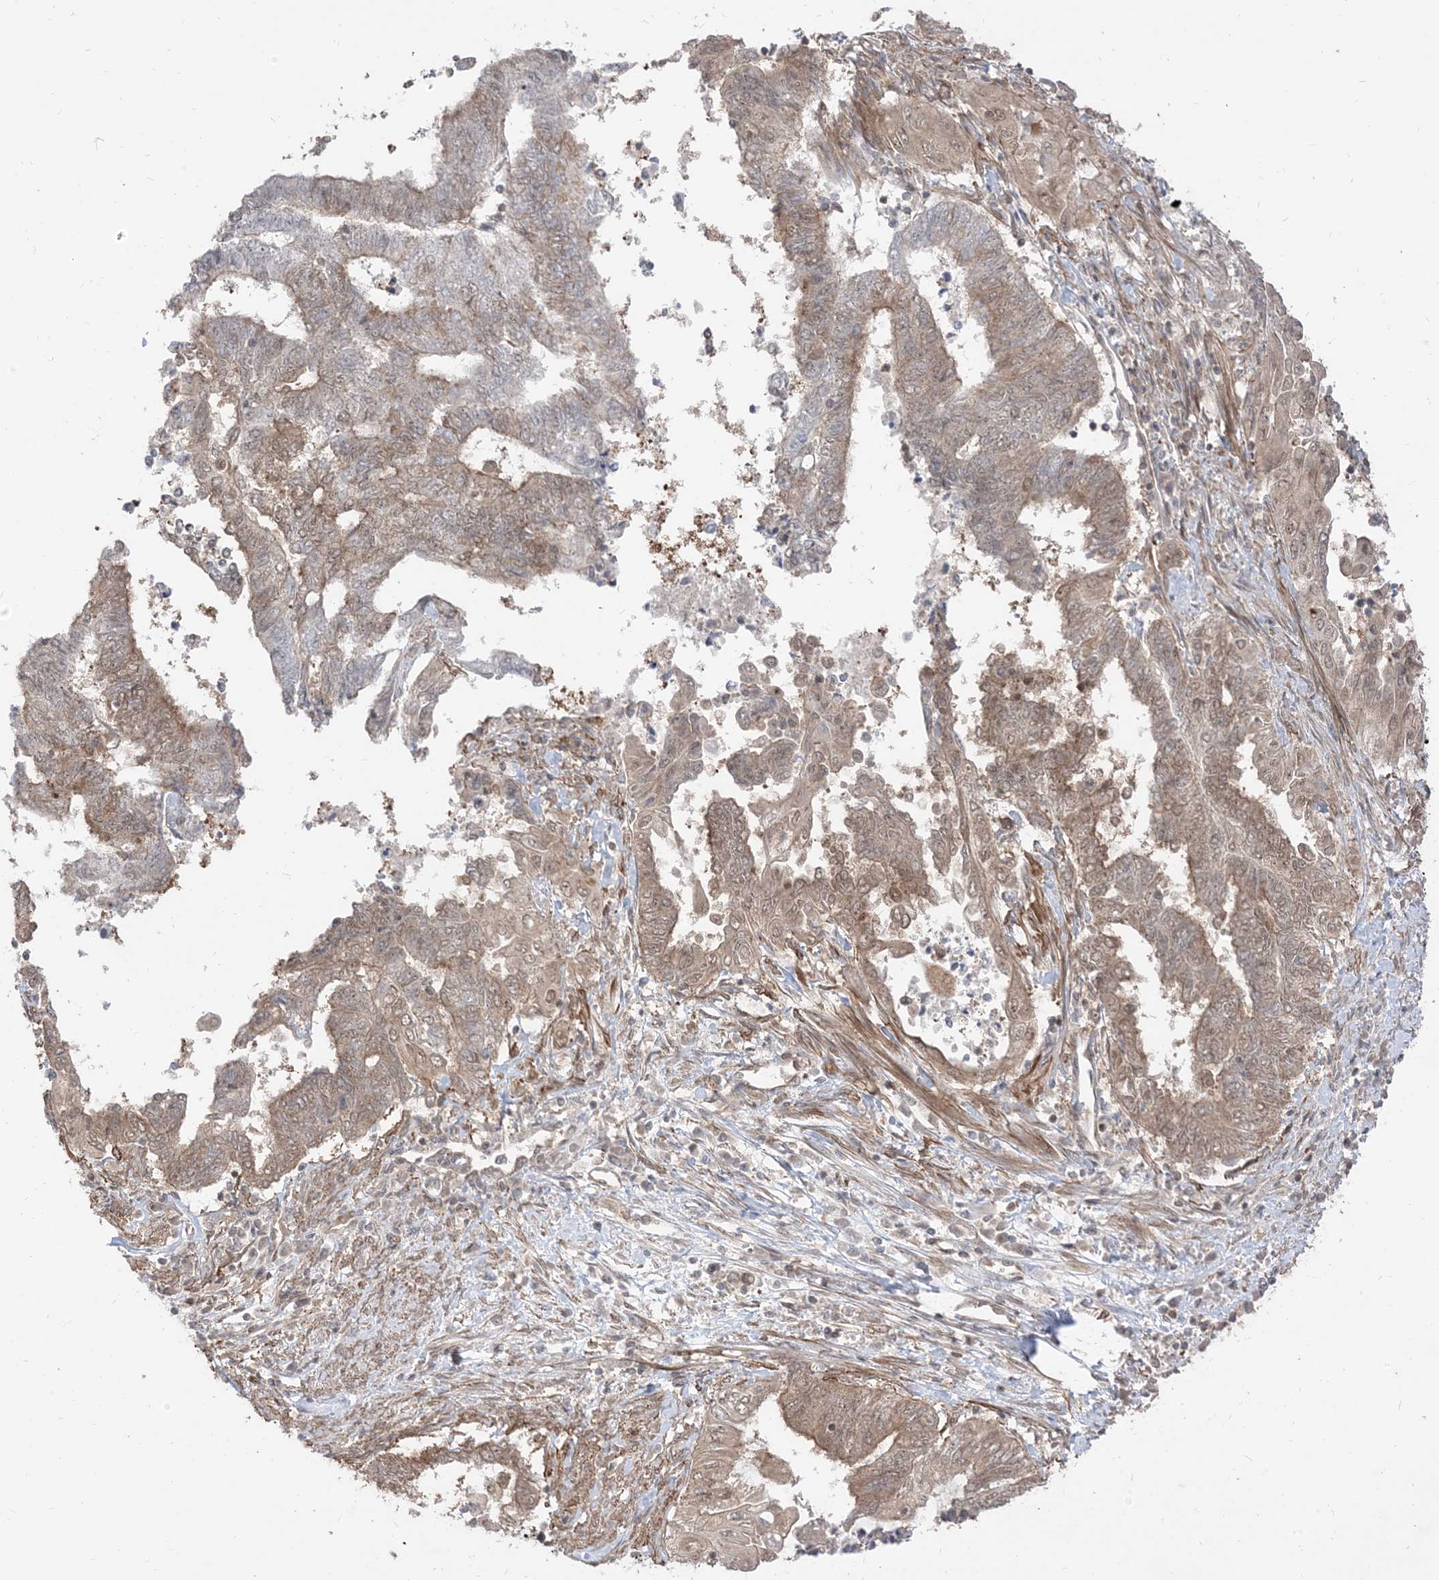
{"staining": {"intensity": "moderate", "quantity": "25%-75%", "location": "cytoplasmic/membranous,nuclear"}, "tissue": "endometrial cancer", "cell_type": "Tumor cells", "image_type": "cancer", "snomed": [{"axis": "morphology", "description": "Adenocarcinoma, NOS"}, {"axis": "topography", "description": "Uterus"}, {"axis": "topography", "description": "Endometrium"}], "caption": "About 25%-75% of tumor cells in endometrial cancer show moderate cytoplasmic/membranous and nuclear protein expression as visualized by brown immunohistochemical staining.", "gene": "TBCC", "patient": {"sex": "female", "age": 70}}